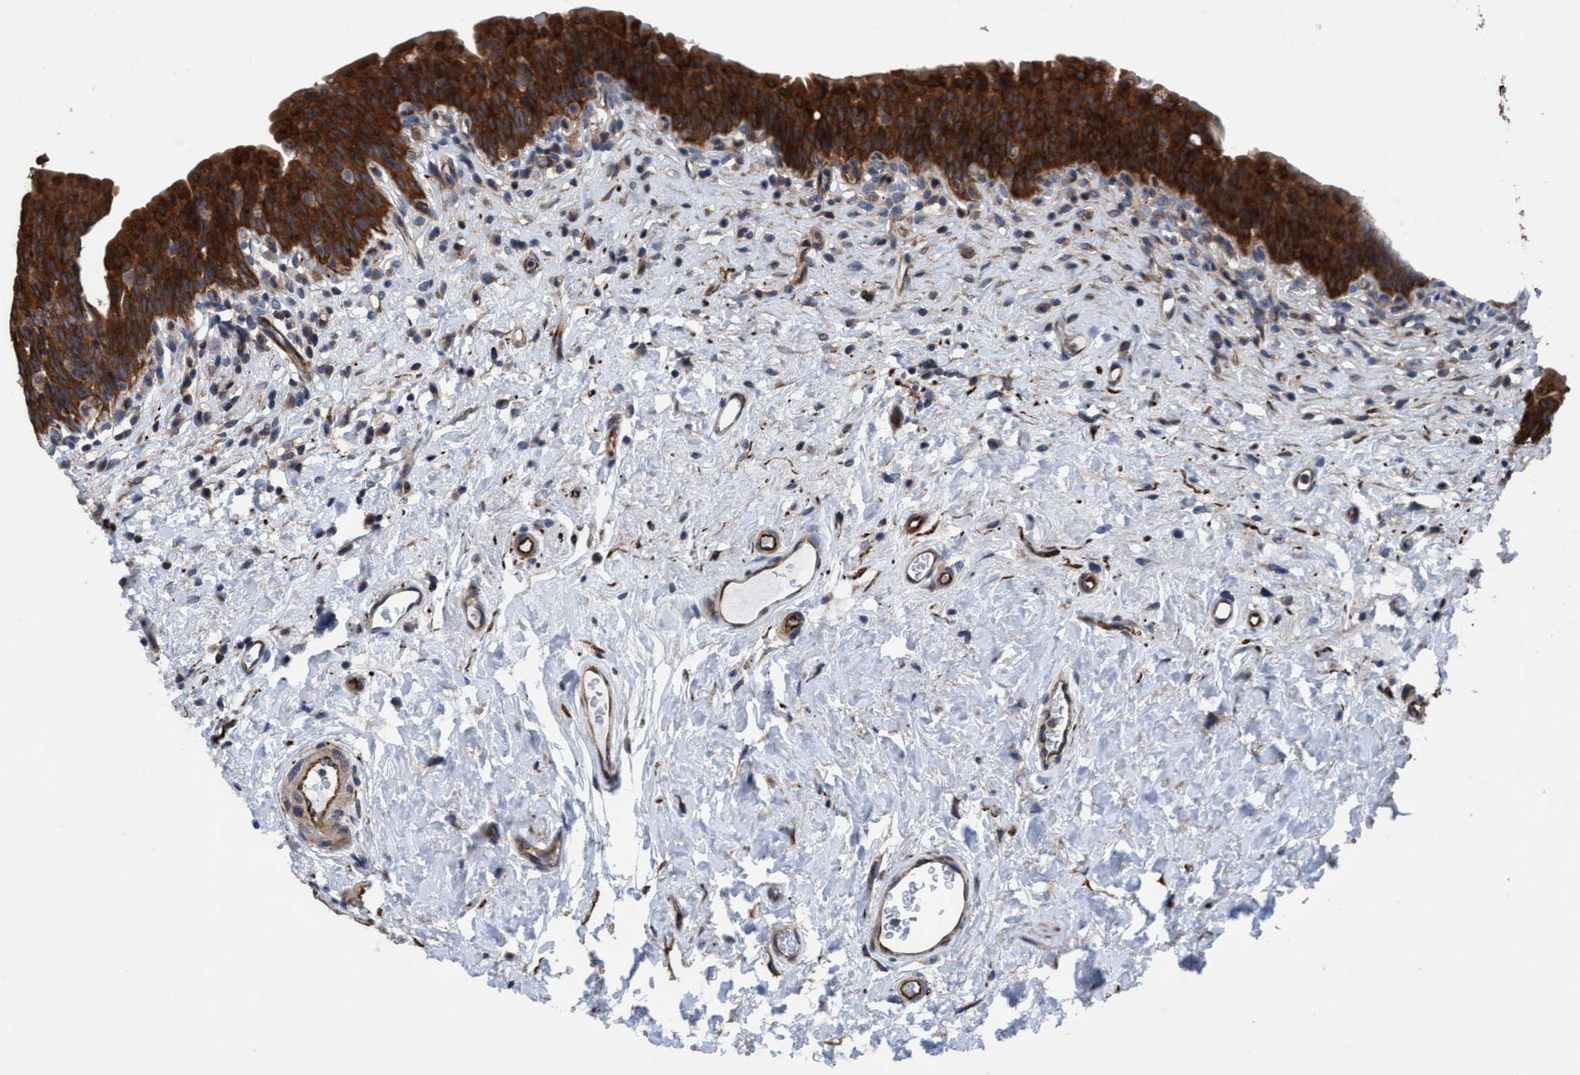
{"staining": {"intensity": "strong", "quantity": ">75%", "location": "cytoplasmic/membranous"}, "tissue": "urinary bladder", "cell_type": "Urothelial cells", "image_type": "normal", "snomed": [{"axis": "morphology", "description": "Normal tissue, NOS"}, {"axis": "topography", "description": "Urinary bladder"}], "caption": "High-magnification brightfield microscopy of unremarkable urinary bladder stained with DAB (3,3'-diaminobenzidine) (brown) and counterstained with hematoxylin (blue). urothelial cells exhibit strong cytoplasmic/membranous positivity is identified in approximately>75% of cells.", "gene": "NMT1", "patient": {"sex": "male", "age": 83}}